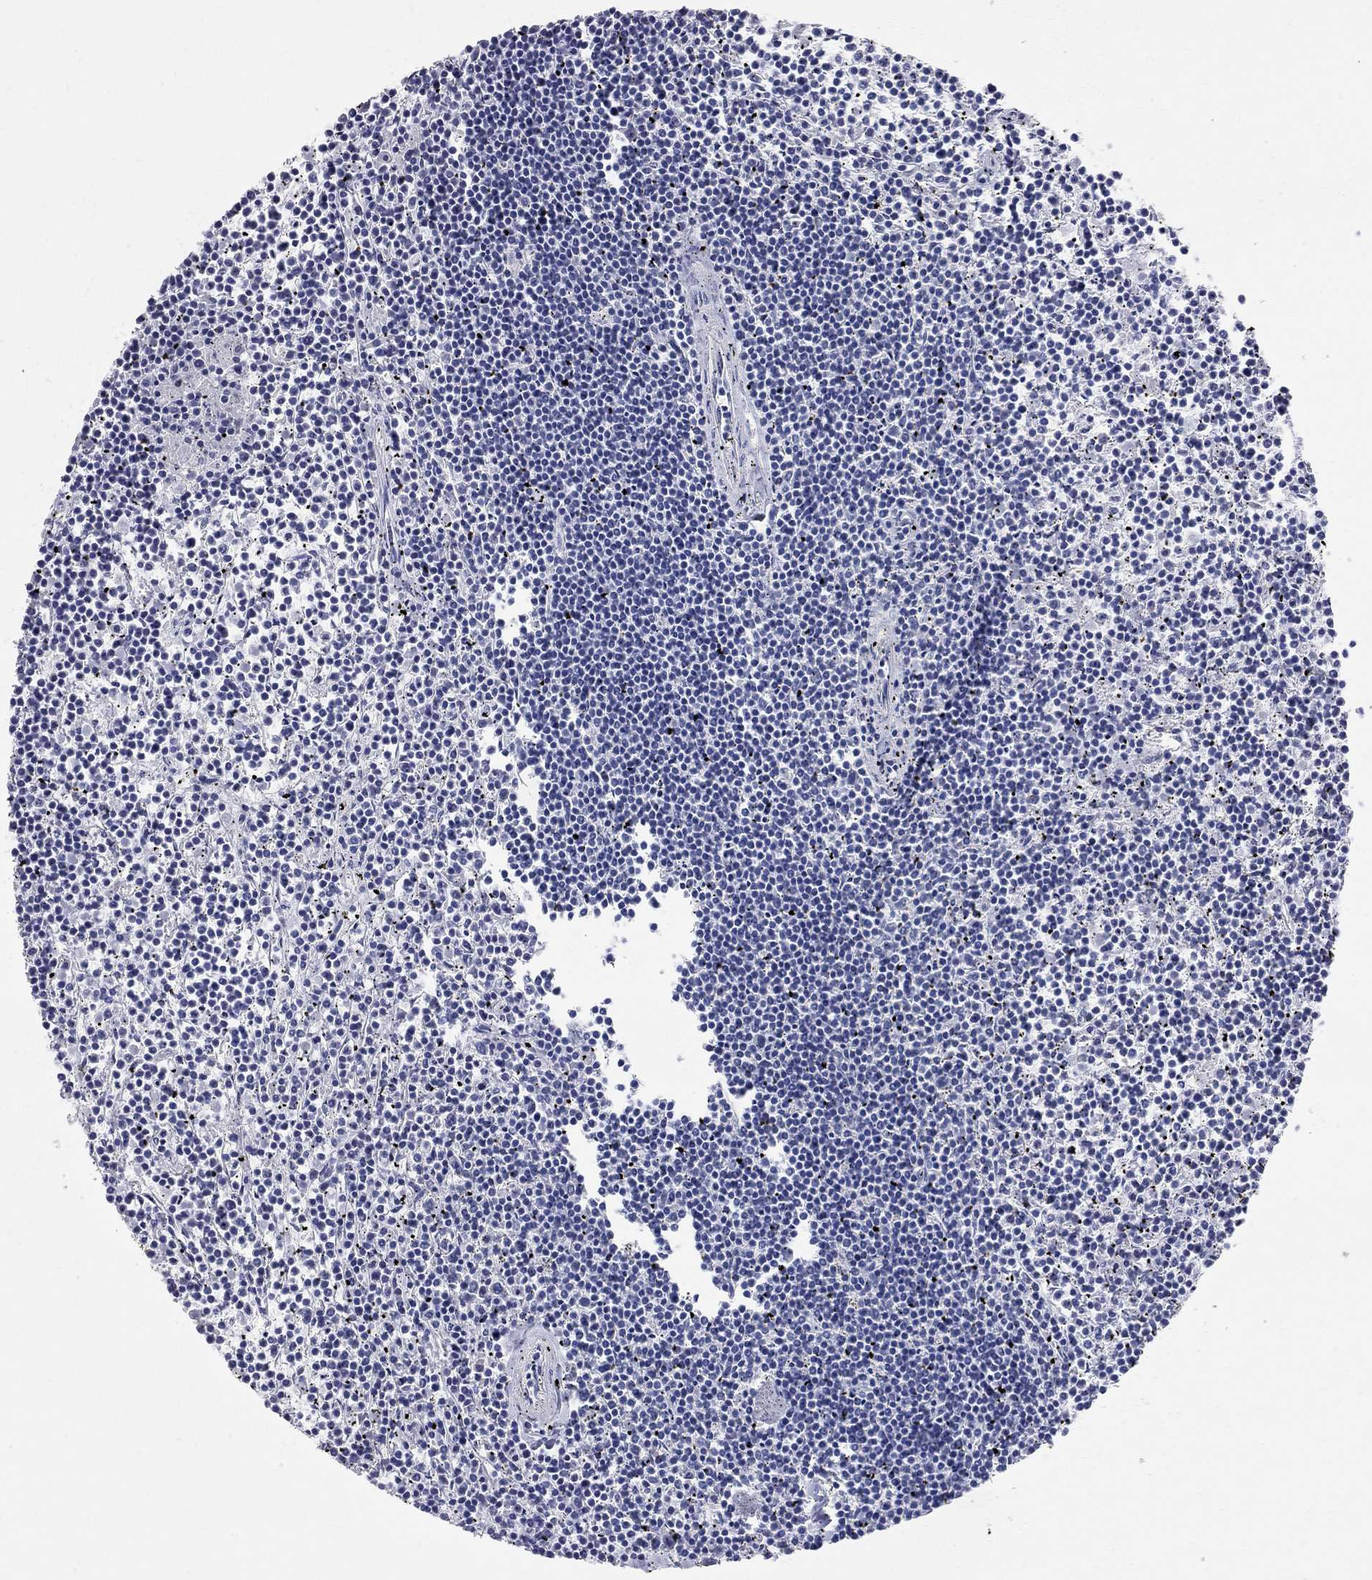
{"staining": {"intensity": "negative", "quantity": "none", "location": "none"}, "tissue": "lymphoma", "cell_type": "Tumor cells", "image_type": "cancer", "snomed": [{"axis": "morphology", "description": "Malignant lymphoma, non-Hodgkin's type, Low grade"}, {"axis": "topography", "description": "Spleen"}], "caption": "A photomicrograph of human lymphoma is negative for staining in tumor cells. (Stains: DAB immunohistochemistry with hematoxylin counter stain, Microscopy: brightfield microscopy at high magnification).", "gene": "BPIFB1", "patient": {"sex": "female", "age": 19}}